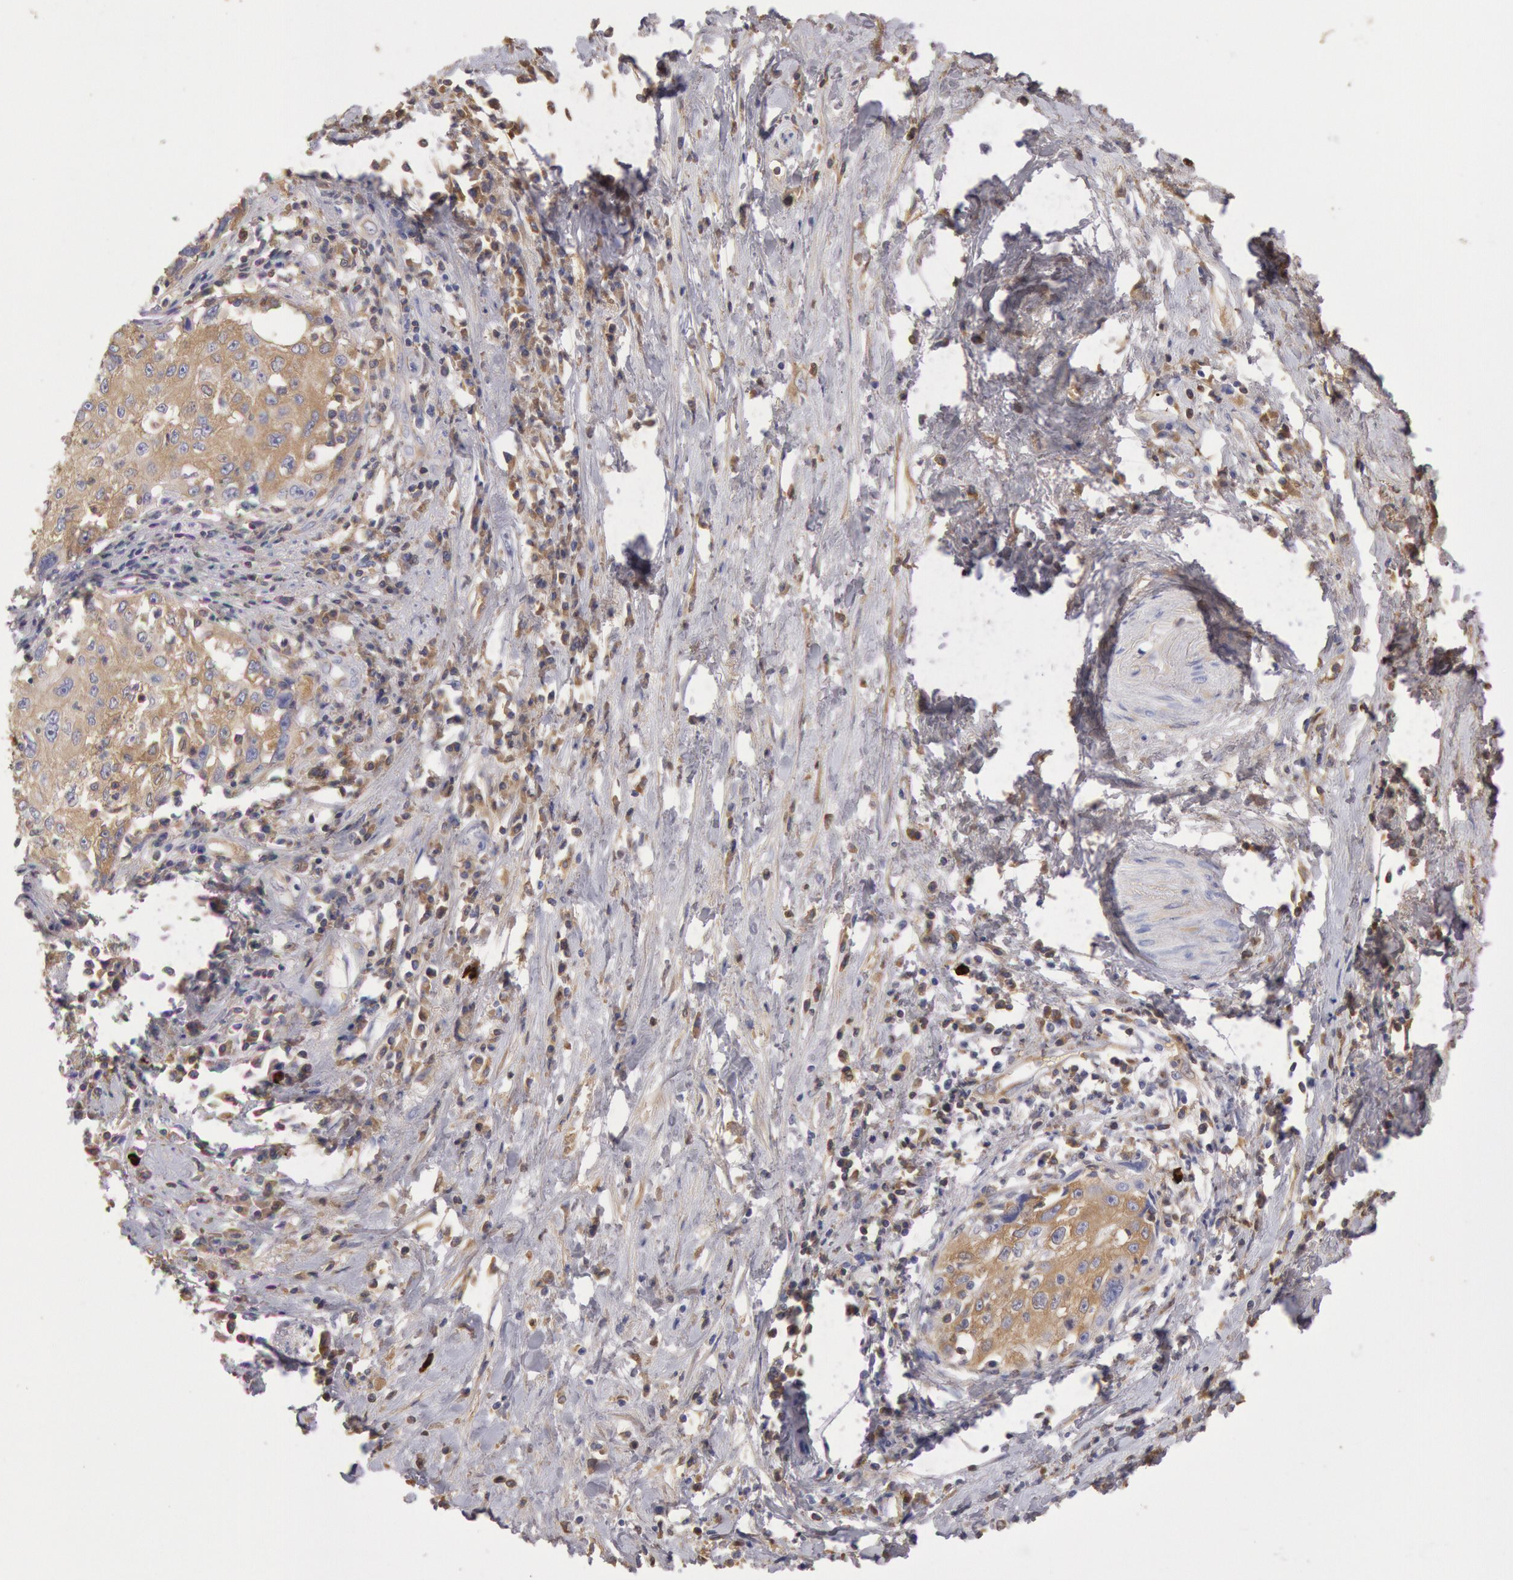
{"staining": {"intensity": "negative", "quantity": "none", "location": "none"}, "tissue": "cervical cancer", "cell_type": "Tumor cells", "image_type": "cancer", "snomed": [{"axis": "morphology", "description": "Squamous cell carcinoma, NOS"}, {"axis": "topography", "description": "Cervix"}], "caption": "Image shows no significant protein positivity in tumor cells of cervical squamous cell carcinoma.", "gene": "IGHA1", "patient": {"sex": "female", "age": 57}}